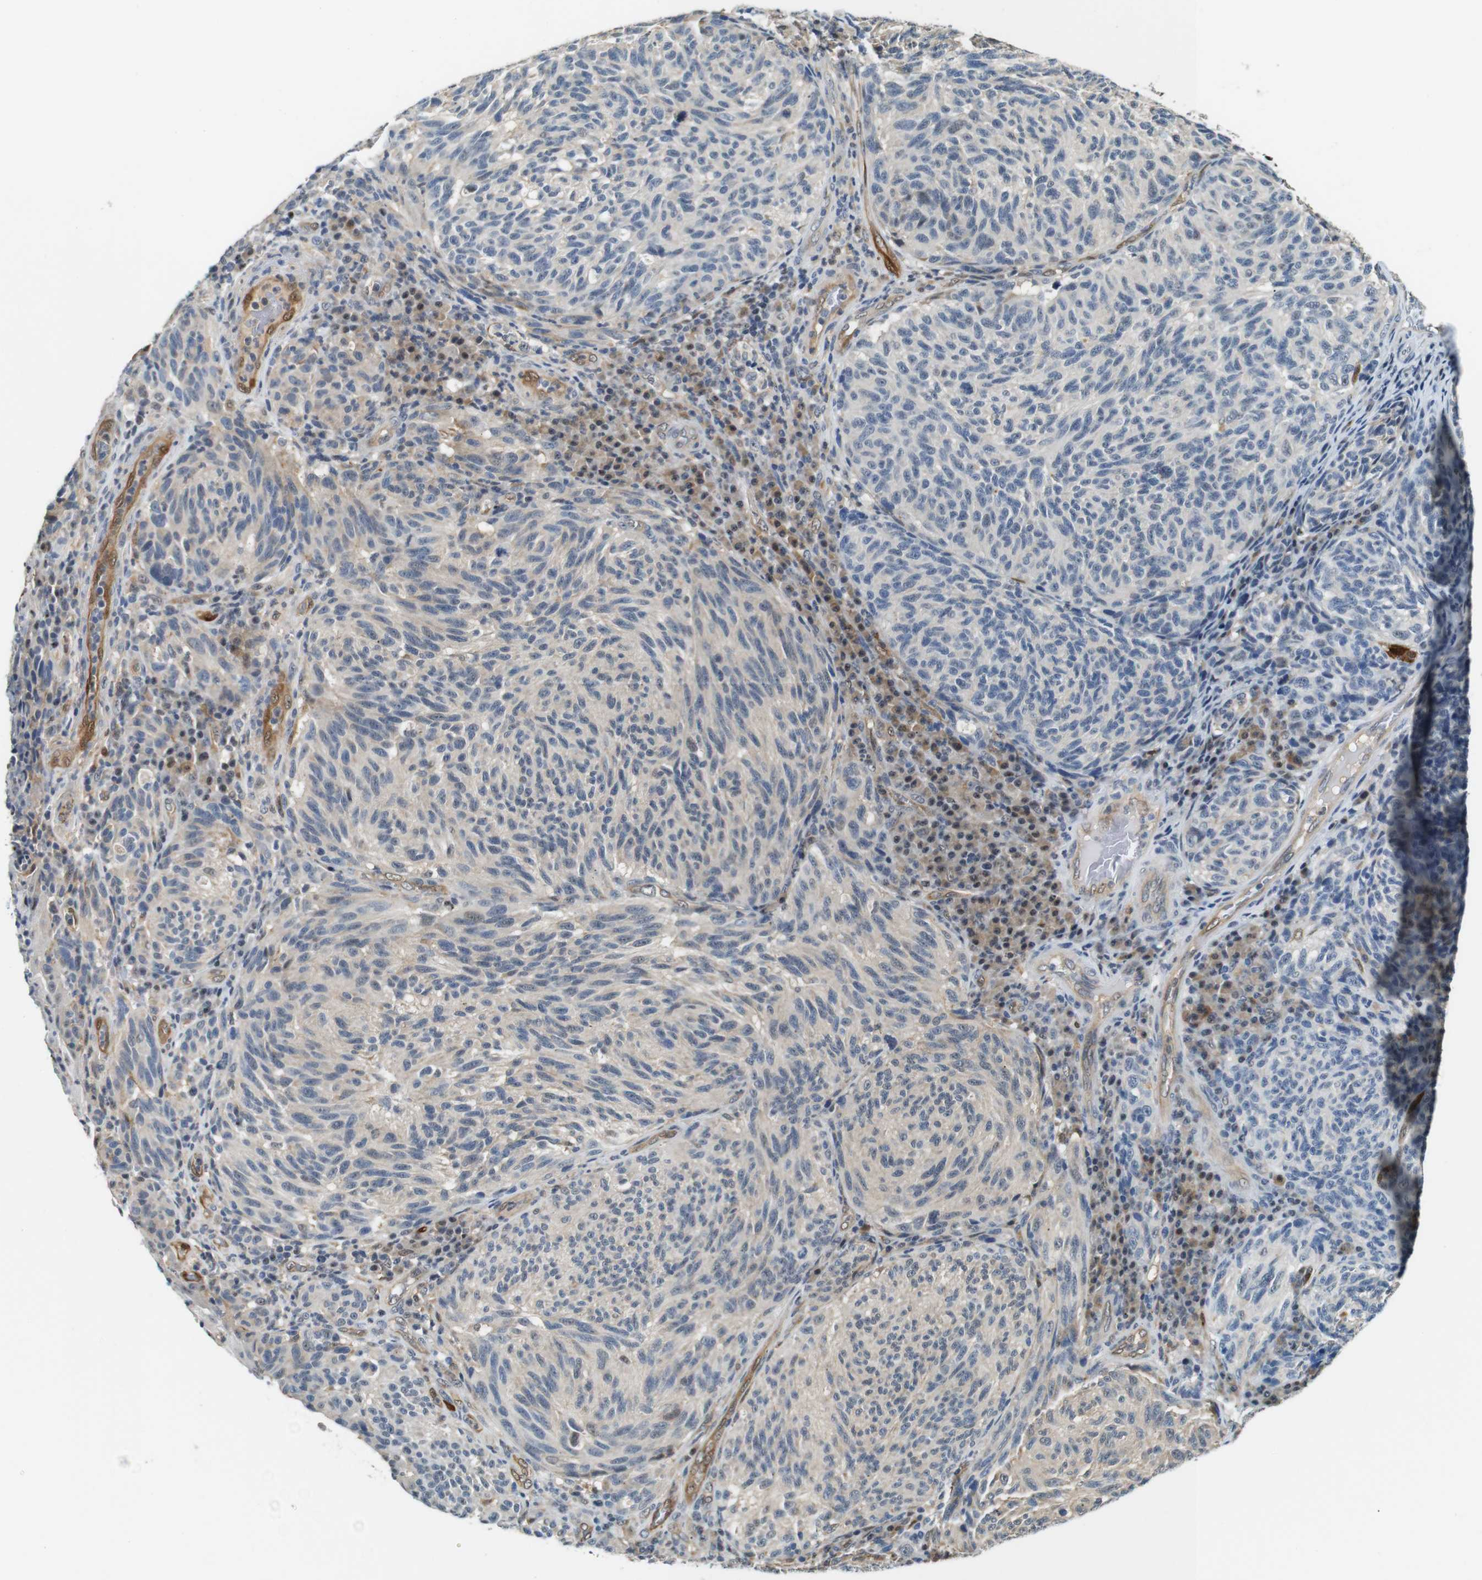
{"staining": {"intensity": "negative", "quantity": "none", "location": "none"}, "tissue": "melanoma", "cell_type": "Tumor cells", "image_type": "cancer", "snomed": [{"axis": "morphology", "description": "Malignant melanoma, NOS"}, {"axis": "topography", "description": "Skin"}], "caption": "A high-resolution image shows IHC staining of melanoma, which shows no significant expression in tumor cells.", "gene": "LXN", "patient": {"sex": "female", "age": 73}}